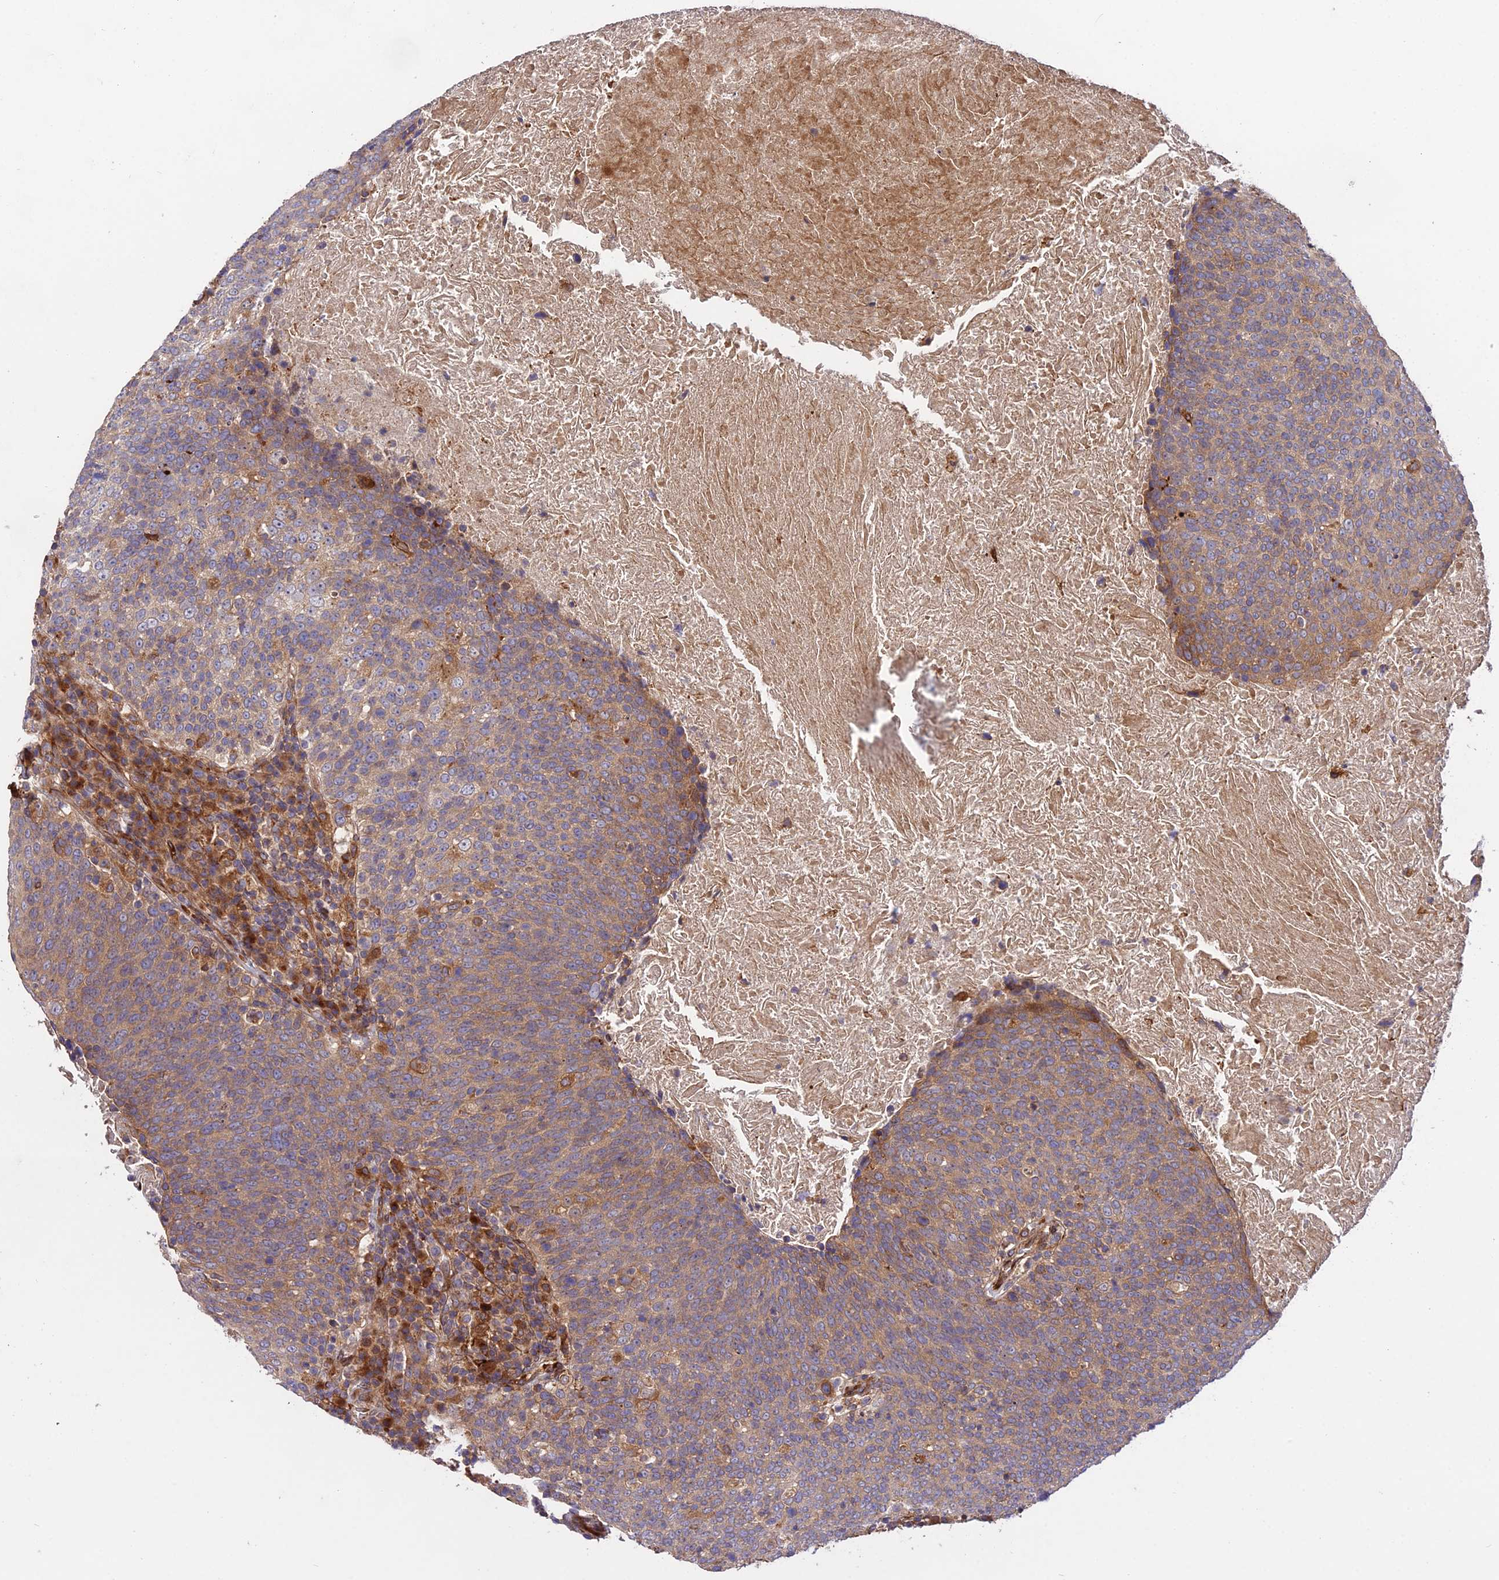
{"staining": {"intensity": "moderate", "quantity": ">75%", "location": "cytoplasmic/membranous"}, "tissue": "head and neck cancer", "cell_type": "Tumor cells", "image_type": "cancer", "snomed": [{"axis": "morphology", "description": "Squamous cell carcinoma, NOS"}, {"axis": "morphology", "description": "Squamous cell carcinoma, metastatic, NOS"}, {"axis": "topography", "description": "Lymph node"}, {"axis": "topography", "description": "Head-Neck"}], "caption": "Protein staining of head and neck cancer tissue reveals moderate cytoplasmic/membranous staining in about >75% of tumor cells.", "gene": "ROCK1", "patient": {"sex": "male", "age": 62}}